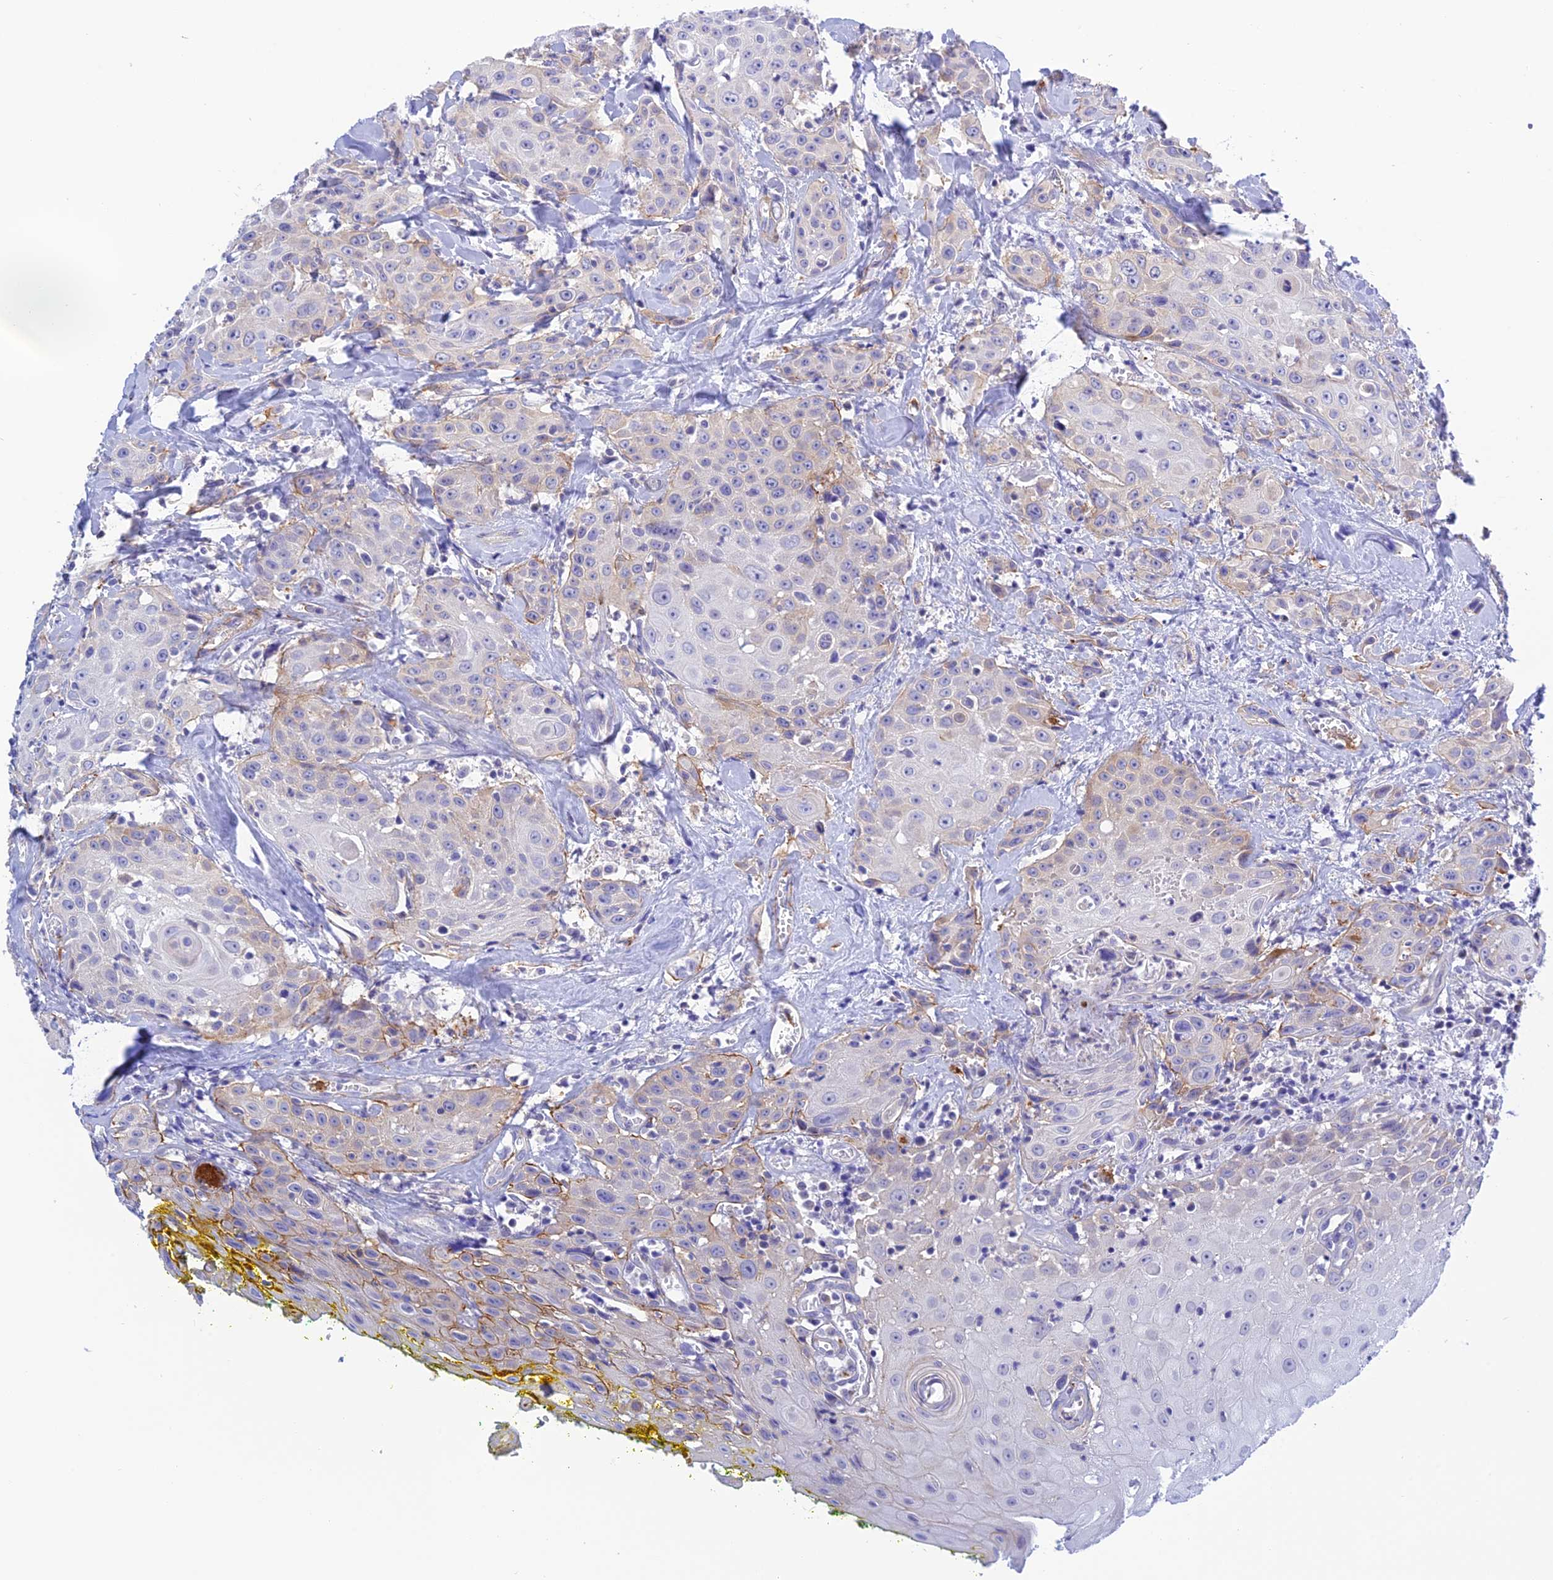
{"staining": {"intensity": "negative", "quantity": "none", "location": "none"}, "tissue": "head and neck cancer", "cell_type": "Tumor cells", "image_type": "cancer", "snomed": [{"axis": "morphology", "description": "Squamous cell carcinoma, NOS"}, {"axis": "topography", "description": "Oral tissue"}, {"axis": "topography", "description": "Head-Neck"}], "caption": "DAB immunohistochemical staining of human squamous cell carcinoma (head and neck) reveals no significant expression in tumor cells.", "gene": "ZDHHC16", "patient": {"sex": "female", "age": 82}}